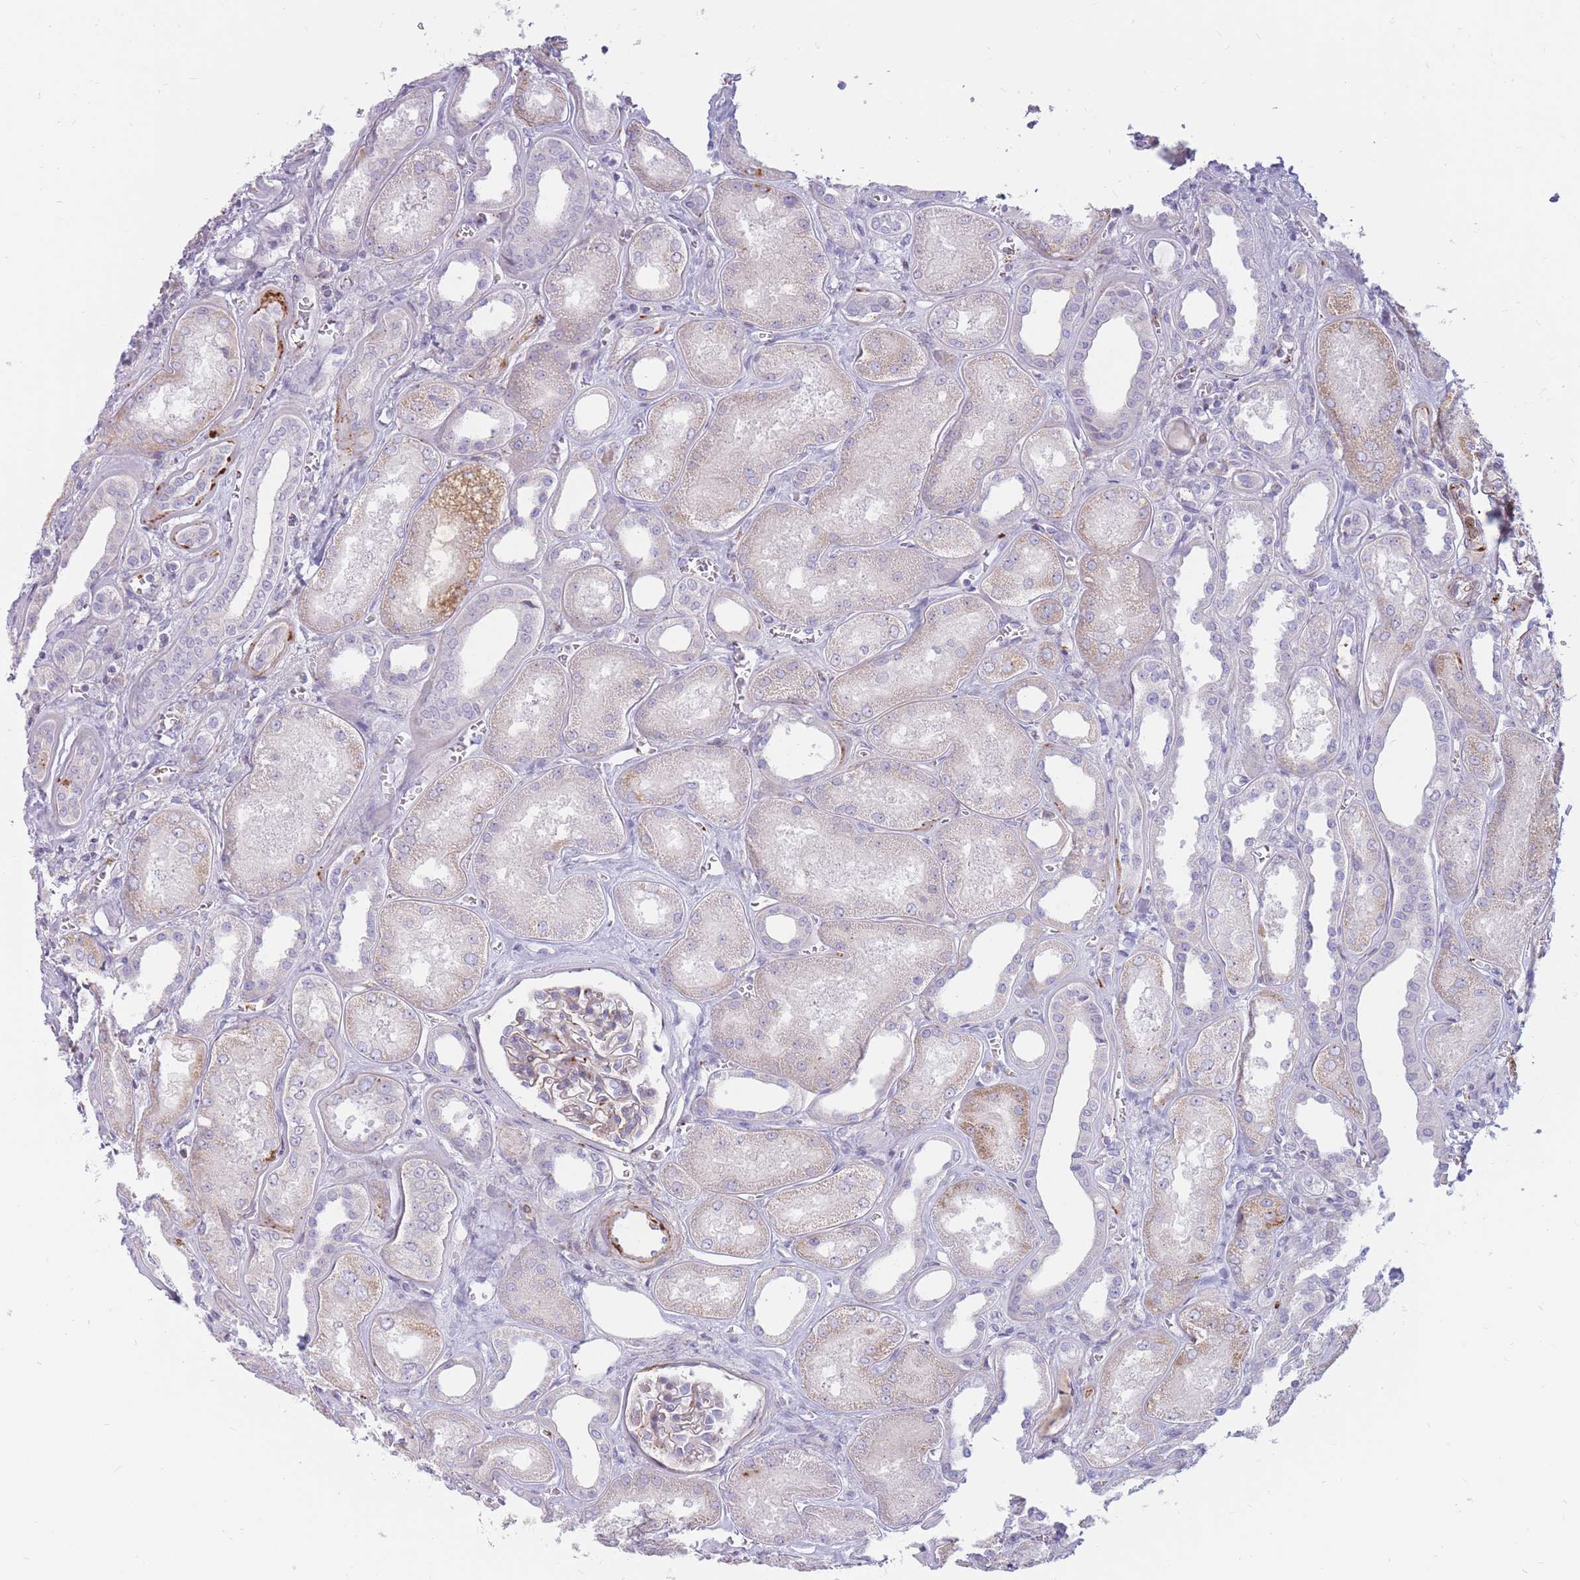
{"staining": {"intensity": "weak", "quantity": "25%-75%", "location": "cytoplasmic/membranous"}, "tissue": "kidney", "cell_type": "Cells in glomeruli", "image_type": "normal", "snomed": [{"axis": "morphology", "description": "Normal tissue, NOS"}, {"axis": "morphology", "description": "Adenocarcinoma, NOS"}, {"axis": "topography", "description": "Kidney"}], "caption": "Immunohistochemistry (DAB) staining of benign kidney displays weak cytoplasmic/membranous protein positivity in about 25%-75% of cells in glomeruli.", "gene": "PTGDR", "patient": {"sex": "female", "age": 68}}